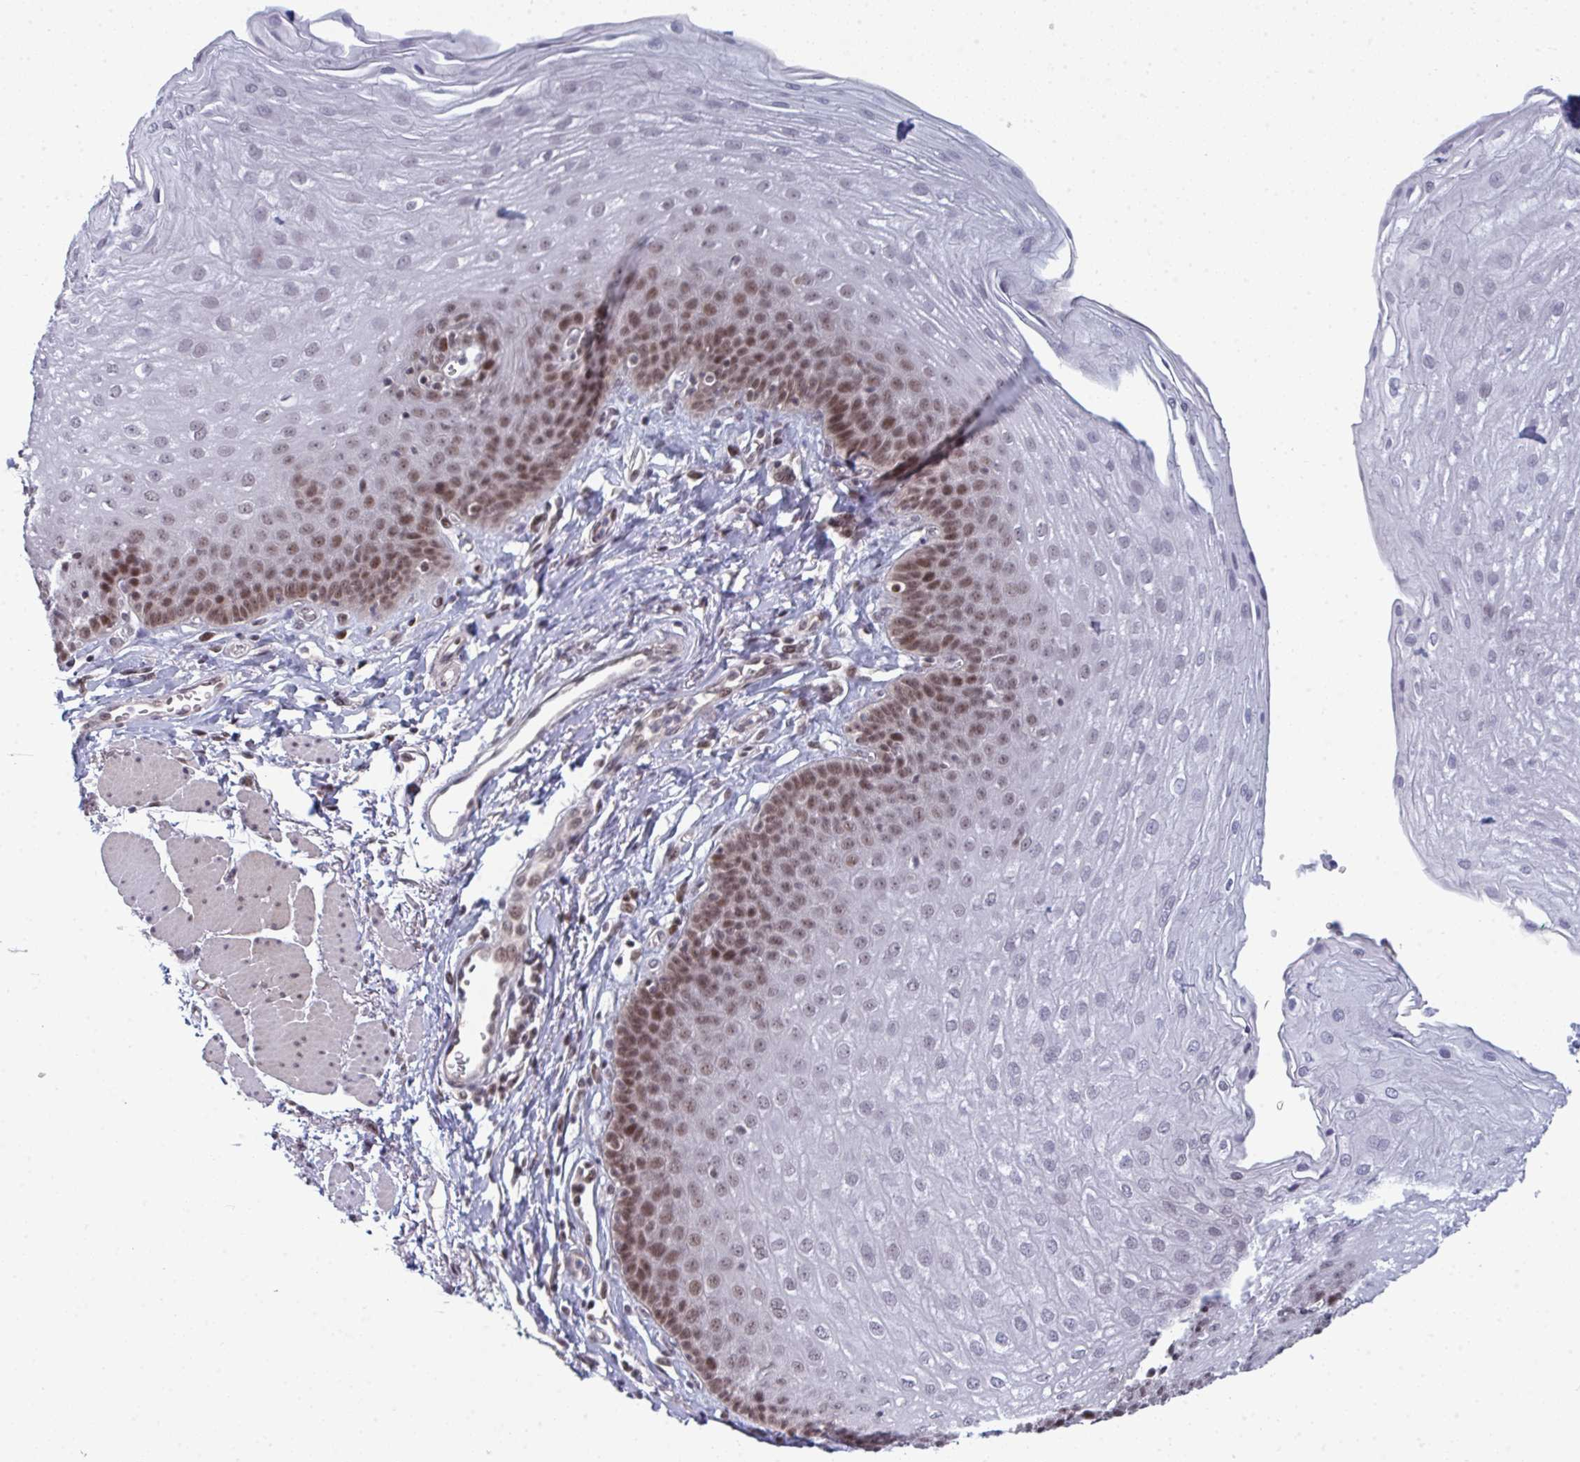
{"staining": {"intensity": "moderate", "quantity": "25%-75%", "location": "nuclear"}, "tissue": "esophagus", "cell_type": "Squamous epithelial cells", "image_type": "normal", "snomed": [{"axis": "morphology", "description": "Normal tissue, NOS"}, {"axis": "topography", "description": "Esophagus"}], "caption": "Brown immunohistochemical staining in unremarkable human esophagus exhibits moderate nuclear expression in approximately 25%-75% of squamous epithelial cells.", "gene": "ATF1", "patient": {"sex": "female", "age": 81}}